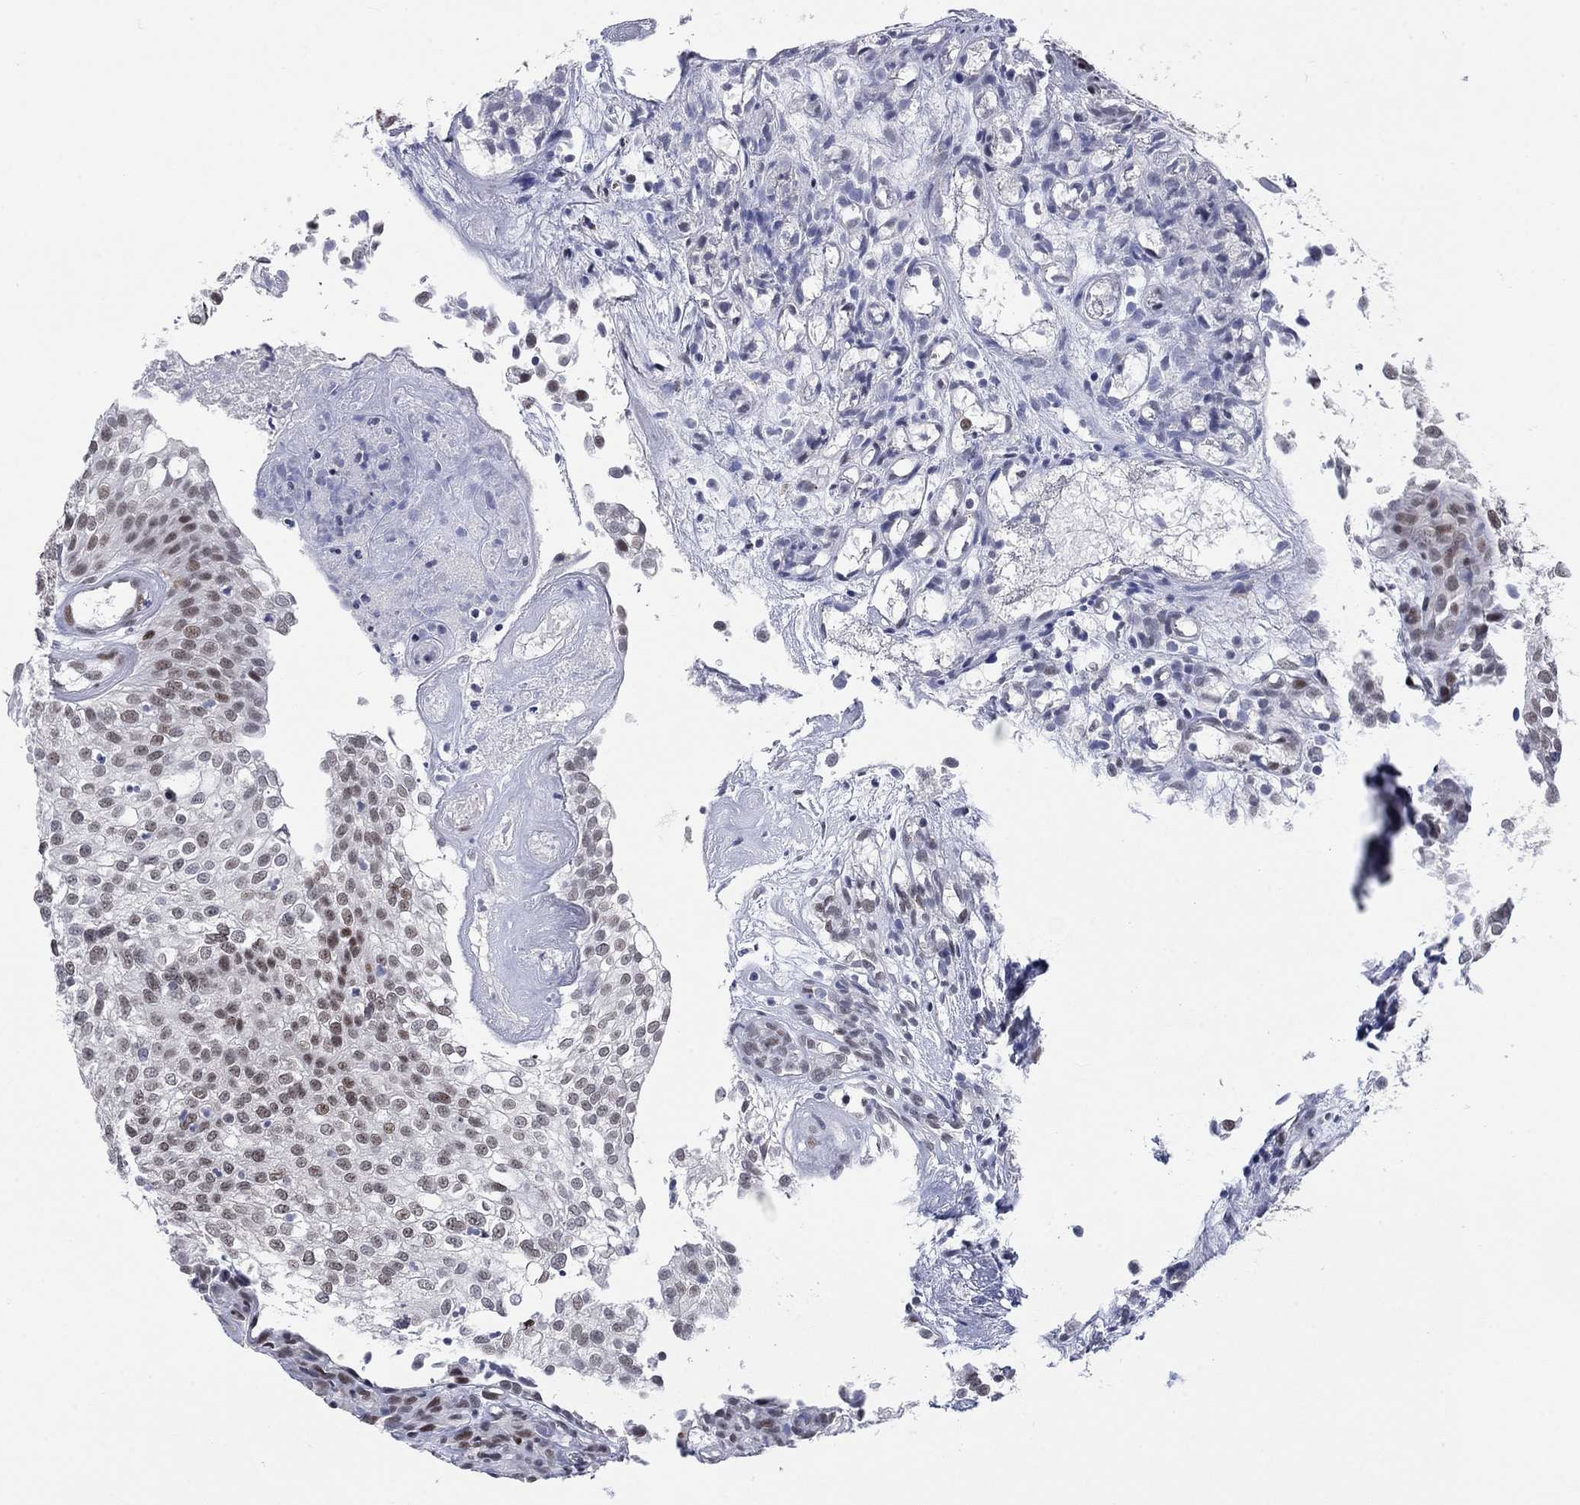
{"staining": {"intensity": "strong", "quantity": "25%-75%", "location": "nuclear"}, "tissue": "urothelial cancer", "cell_type": "Tumor cells", "image_type": "cancer", "snomed": [{"axis": "morphology", "description": "Urothelial carcinoma, High grade"}, {"axis": "topography", "description": "Urinary bladder"}], "caption": "Immunohistochemical staining of human urothelial cancer reveals strong nuclear protein positivity in approximately 25%-75% of tumor cells.", "gene": "HCFC1", "patient": {"sex": "female", "age": 79}}